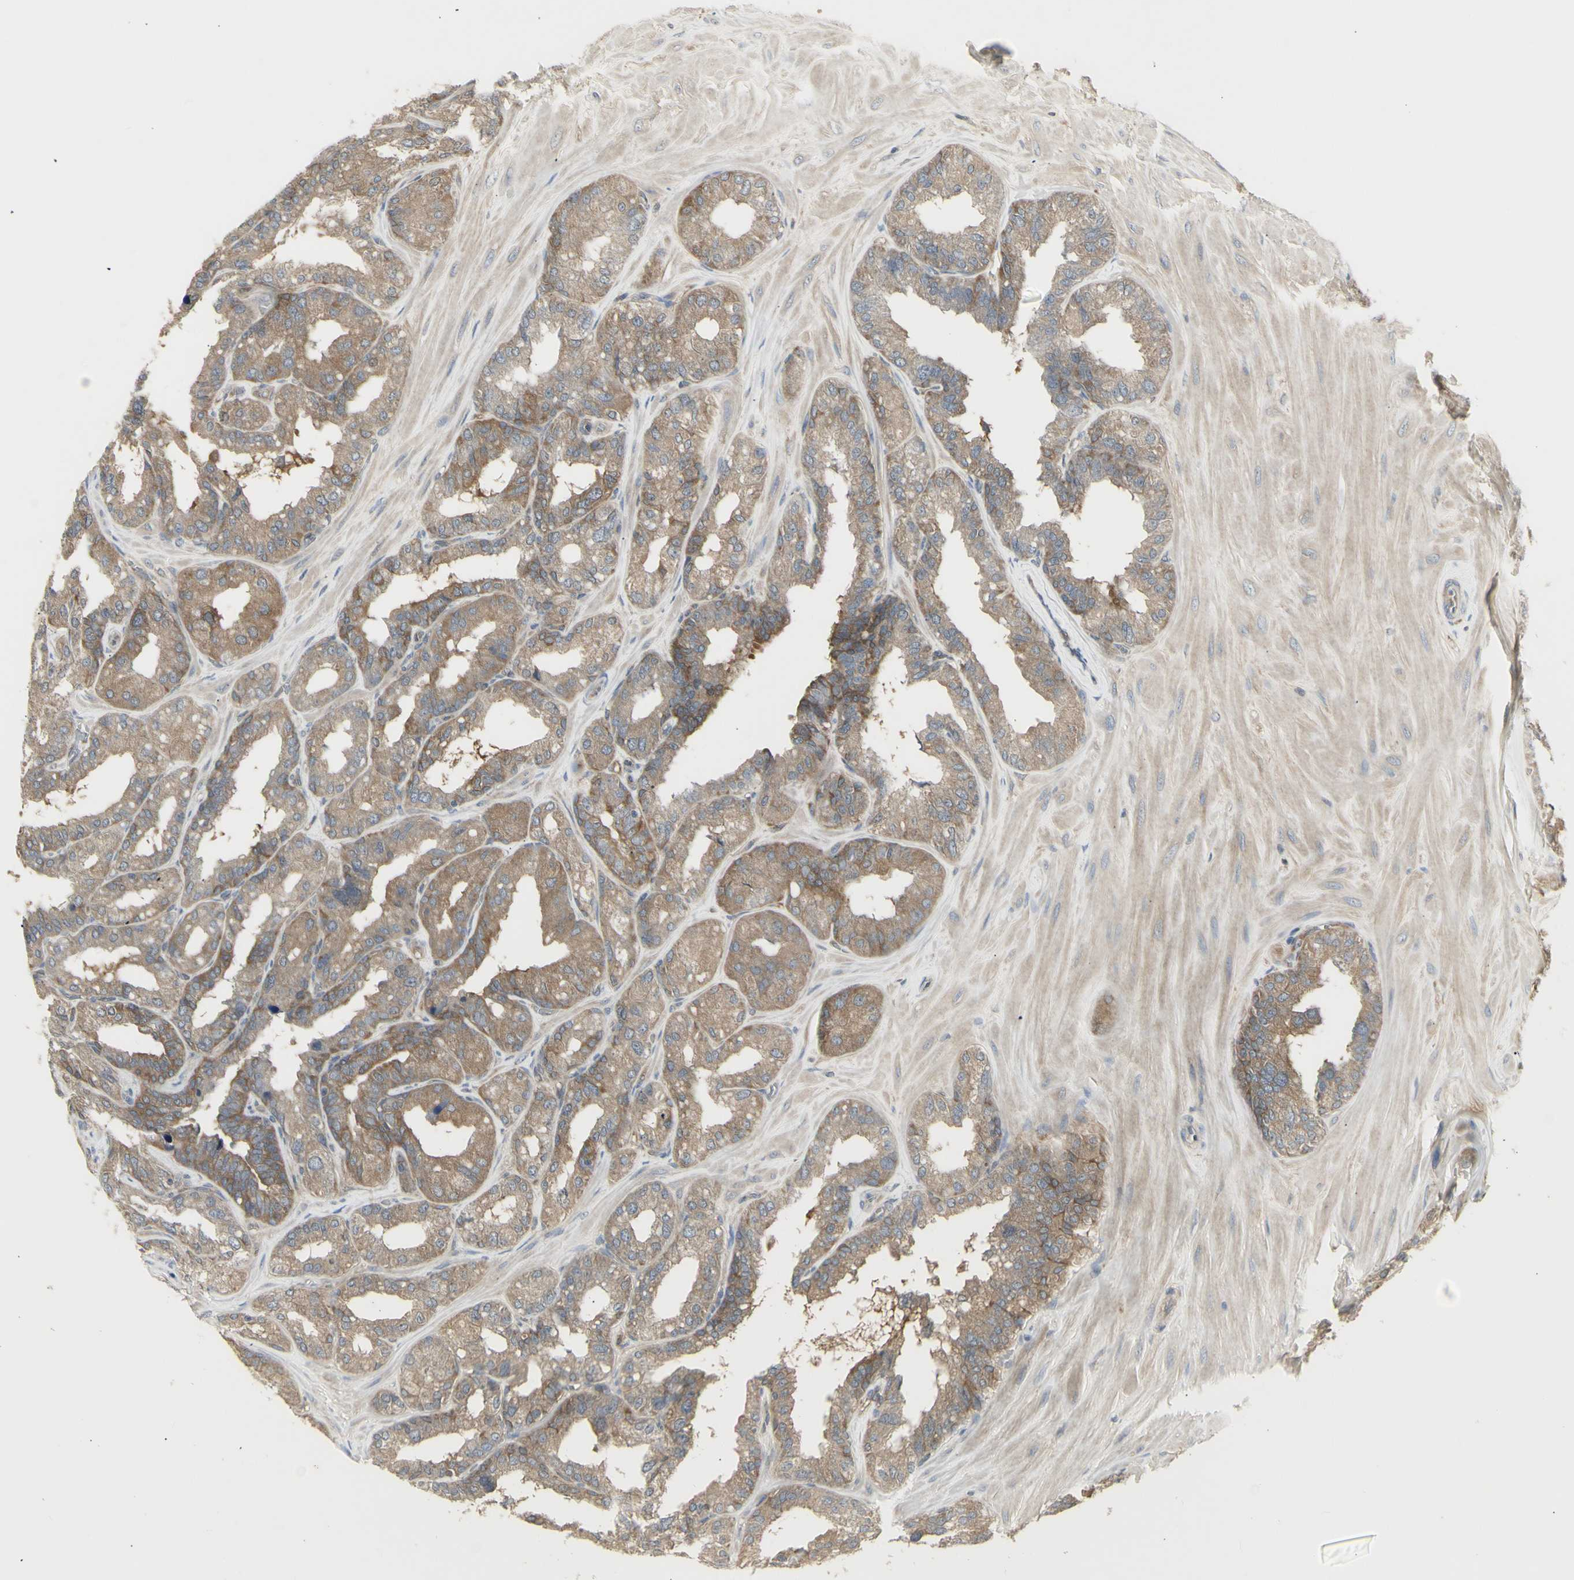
{"staining": {"intensity": "moderate", "quantity": ">75%", "location": "cytoplasmic/membranous"}, "tissue": "seminal vesicle", "cell_type": "Glandular cells", "image_type": "normal", "snomed": [{"axis": "morphology", "description": "Normal tissue, NOS"}, {"axis": "topography", "description": "Prostate"}, {"axis": "topography", "description": "Seminal veicle"}], "caption": "The image reveals staining of benign seminal vesicle, revealing moderate cytoplasmic/membranous protein positivity (brown color) within glandular cells. The protein of interest is stained brown, and the nuclei are stained in blue (DAB IHC with brightfield microscopy, high magnification).", "gene": "CHURC1", "patient": {"sex": "male", "age": 51}}